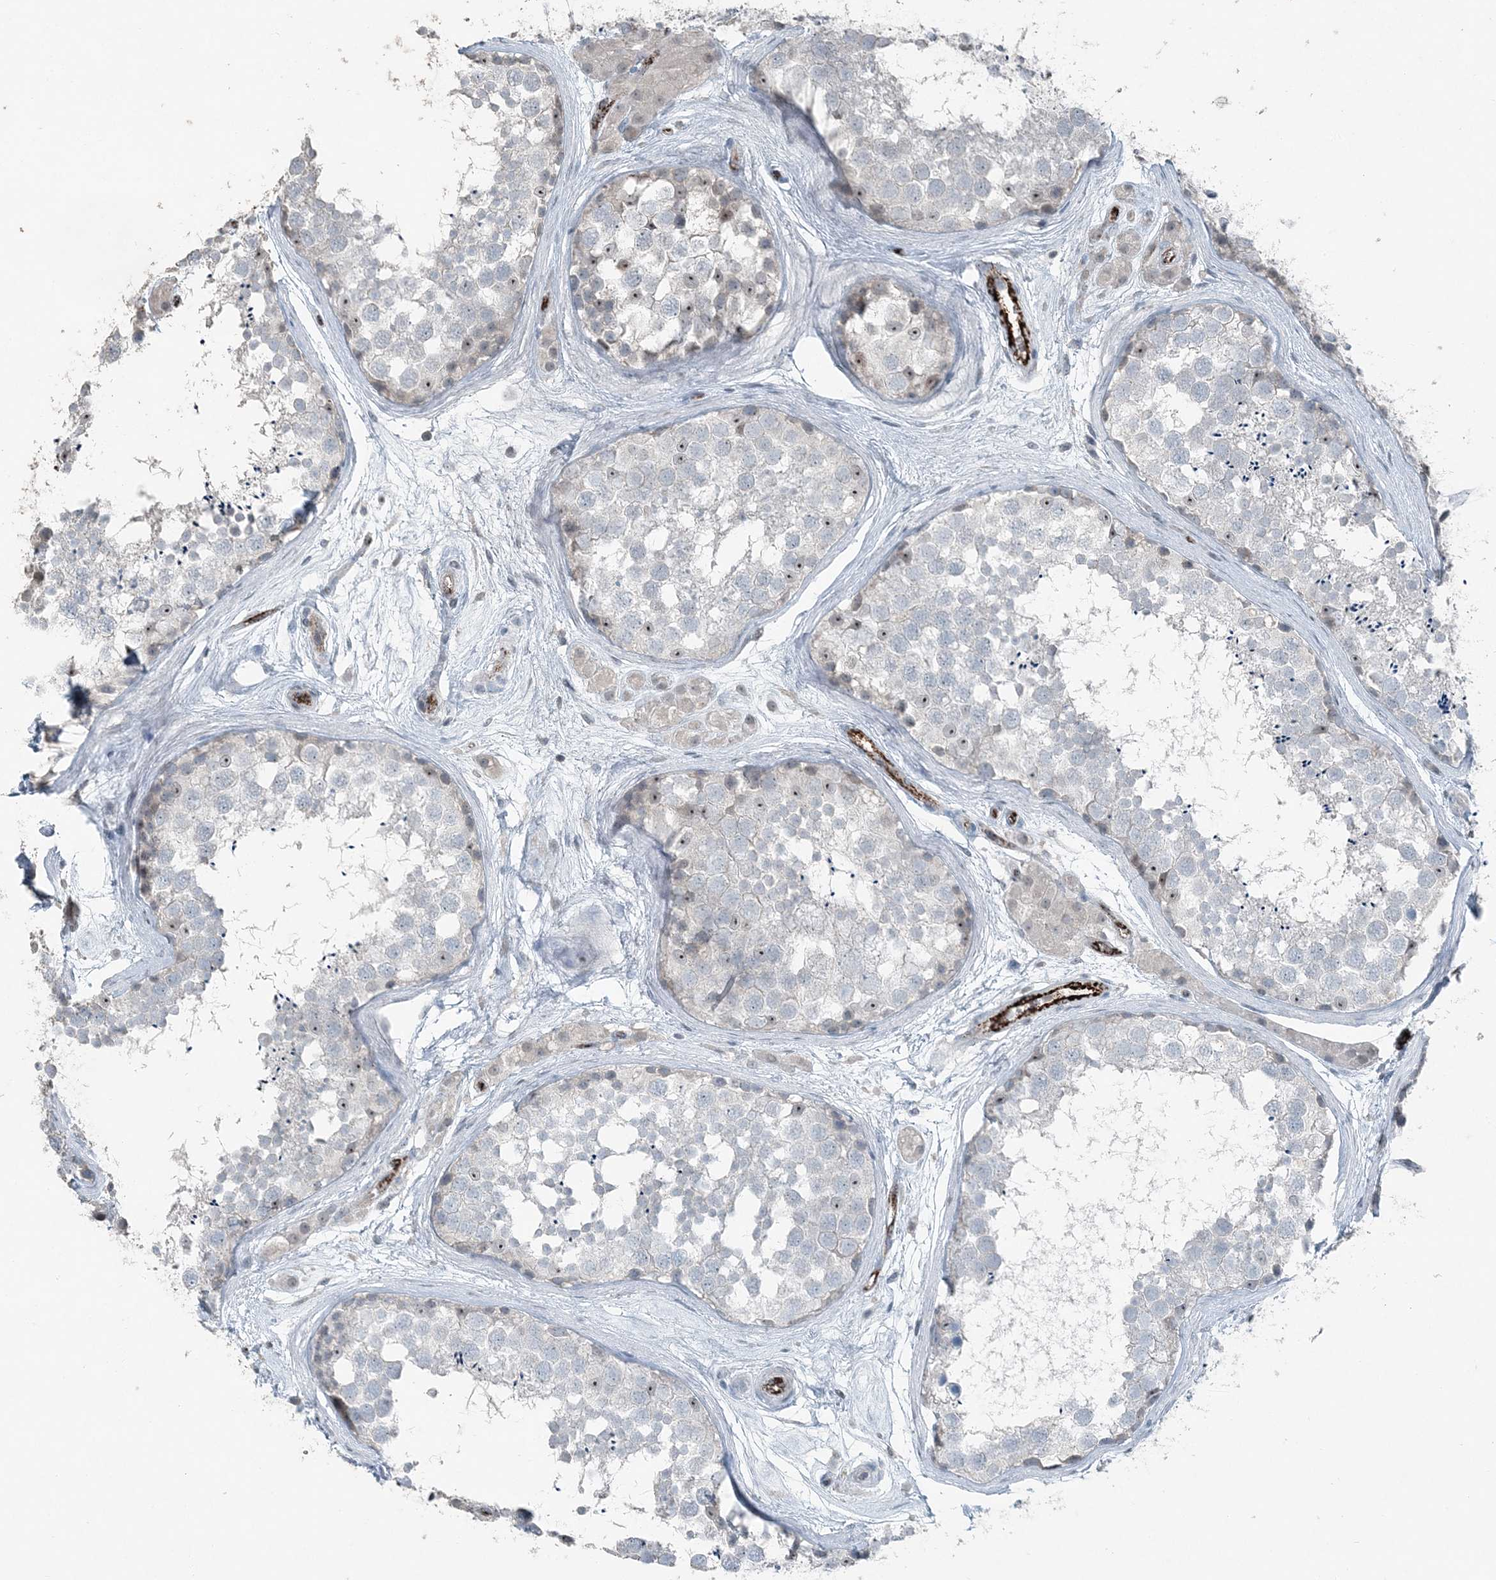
{"staining": {"intensity": "weak", "quantity": "<25%", "location": "nuclear"}, "tissue": "testis", "cell_type": "Cells in seminiferous ducts", "image_type": "normal", "snomed": [{"axis": "morphology", "description": "Normal tissue, NOS"}, {"axis": "topography", "description": "Testis"}], "caption": "High power microscopy photomicrograph of an IHC histopathology image of normal testis, revealing no significant positivity in cells in seminiferous ducts. (DAB IHC visualized using brightfield microscopy, high magnification).", "gene": "ELOVL7", "patient": {"sex": "male", "age": 56}}